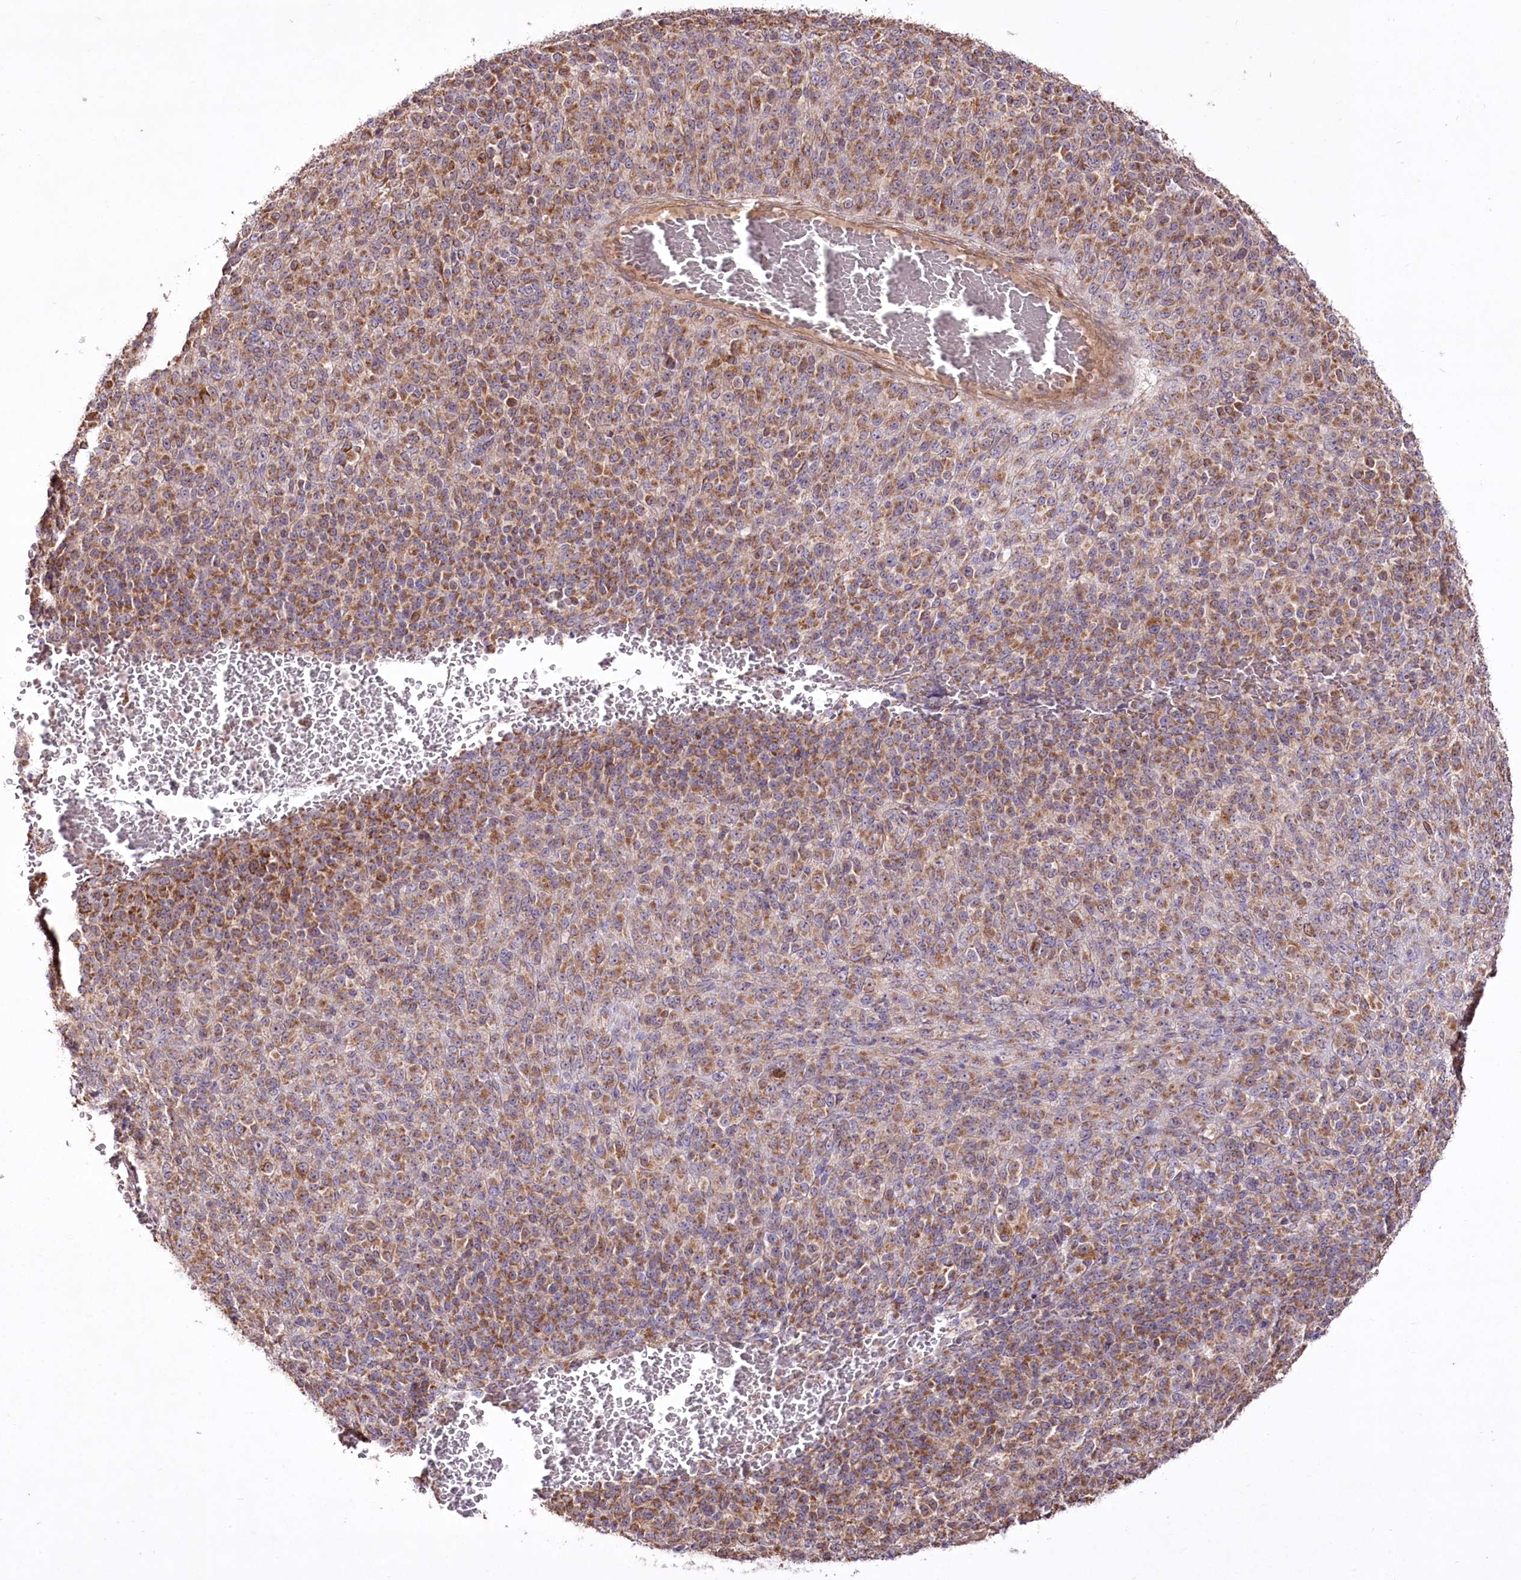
{"staining": {"intensity": "moderate", "quantity": ">75%", "location": "cytoplasmic/membranous"}, "tissue": "melanoma", "cell_type": "Tumor cells", "image_type": "cancer", "snomed": [{"axis": "morphology", "description": "Malignant melanoma, Metastatic site"}, {"axis": "topography", "description": "Brain"}], "caption": "Tumor cells demonstrate medium levels of moderate cytoplasmic/membranous expression in about >75% of cells in human melanoma. The staining is performed using DAB (3,3'-diaminobenzidine) brown chromogen to label protein expression. The nuclei are counter-stained blue using hematoxylin.", "gene": "REXO2", "patient": {"sex": "female", "age": 56}}